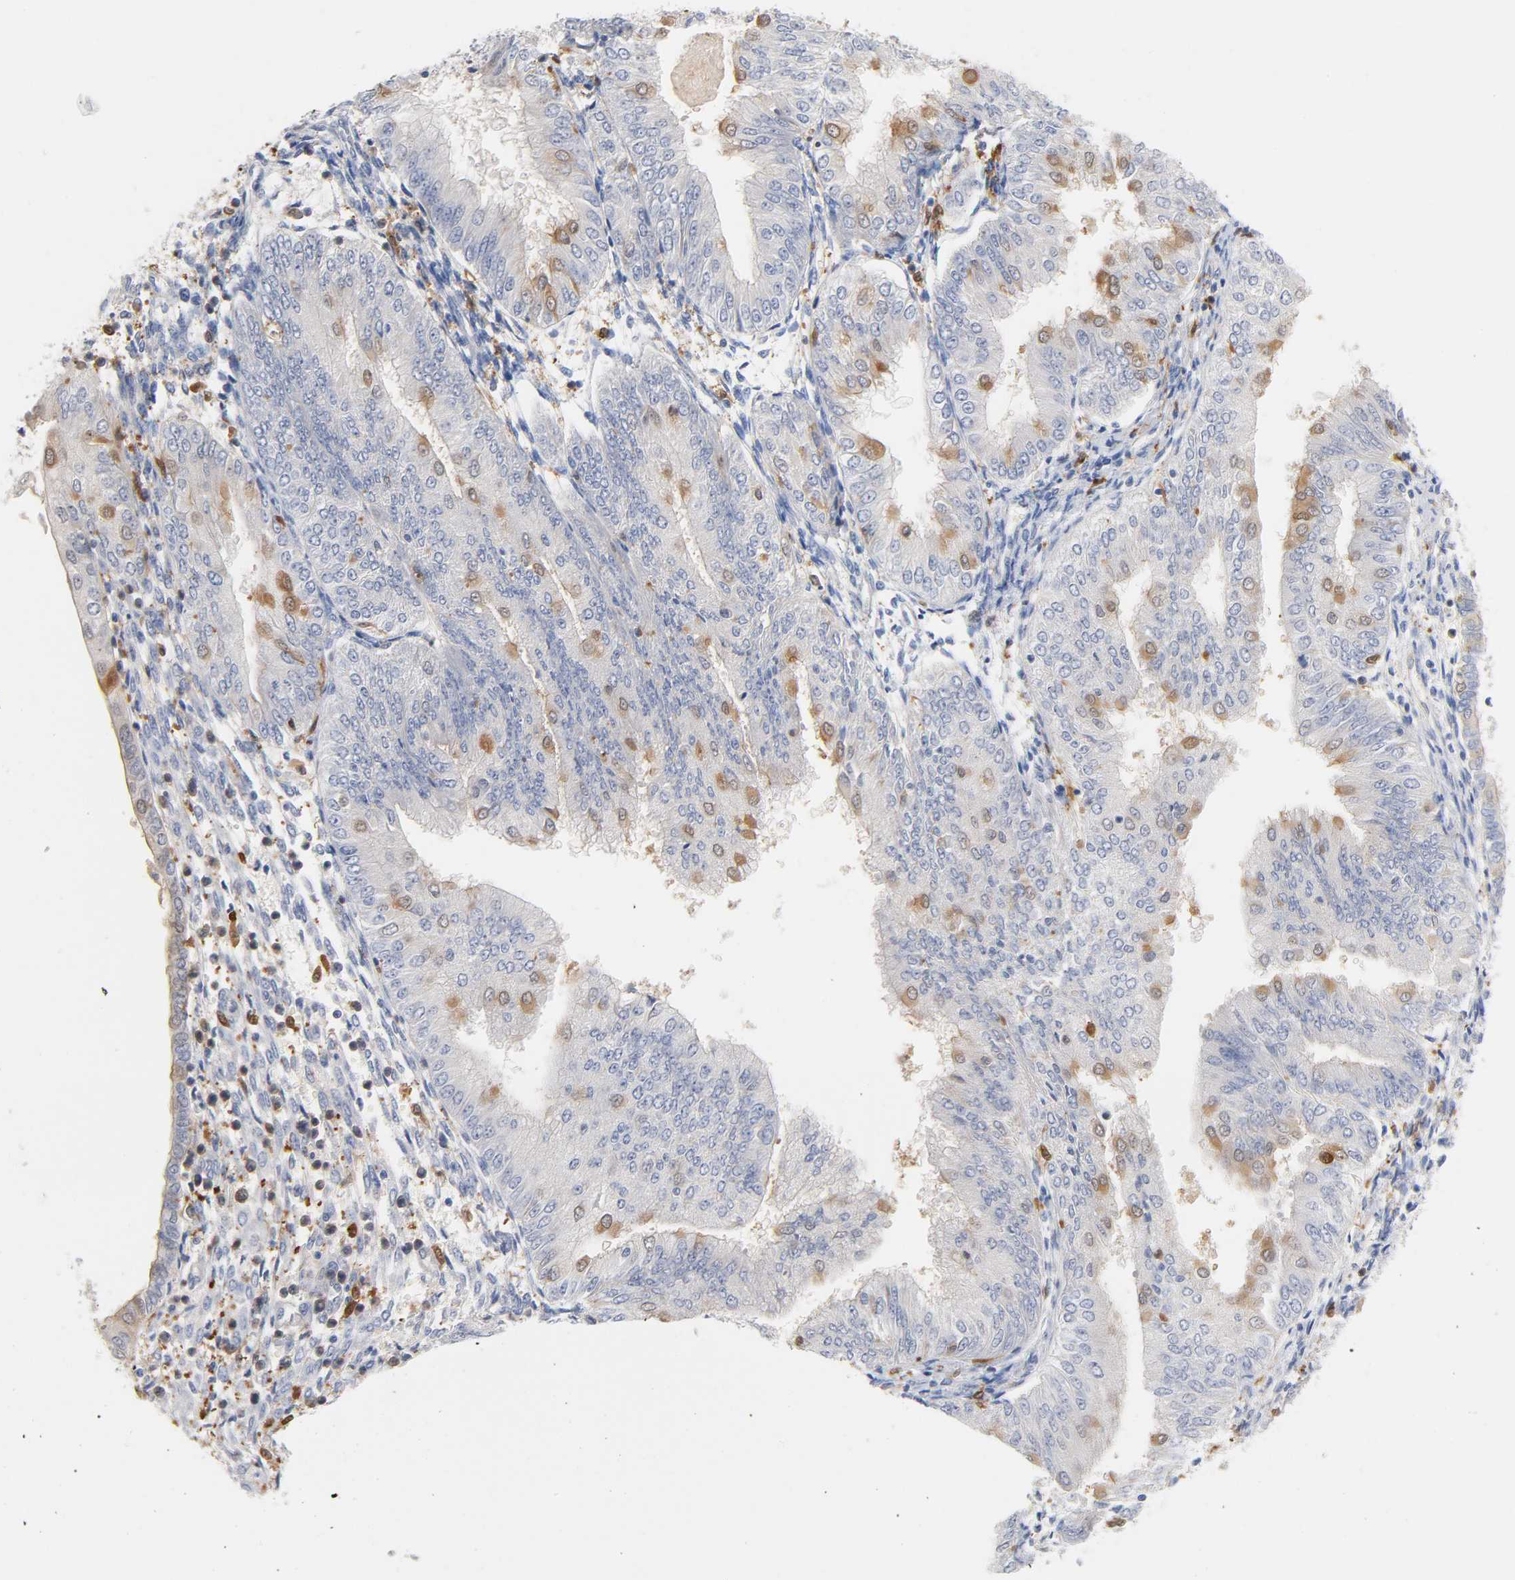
{"staining": {"intensity": "negative", "quantity": "none", "location": "none"}, "tissue": "endometrial cancer", "cell_type": "Tumor cells", "image_type": "cancer", "snomed": [{"axis": "morphology", "description": "Adenocarcinoma, NOS"}, {"axis": "topography", "description": "Endometrium"}], "caption": "Immunohistochemical staining of endometrial adenocarcinoma displays no significant expression in tumor cells.", "gene": "IL18", "patient": {"sex": "female", "age": 53}}